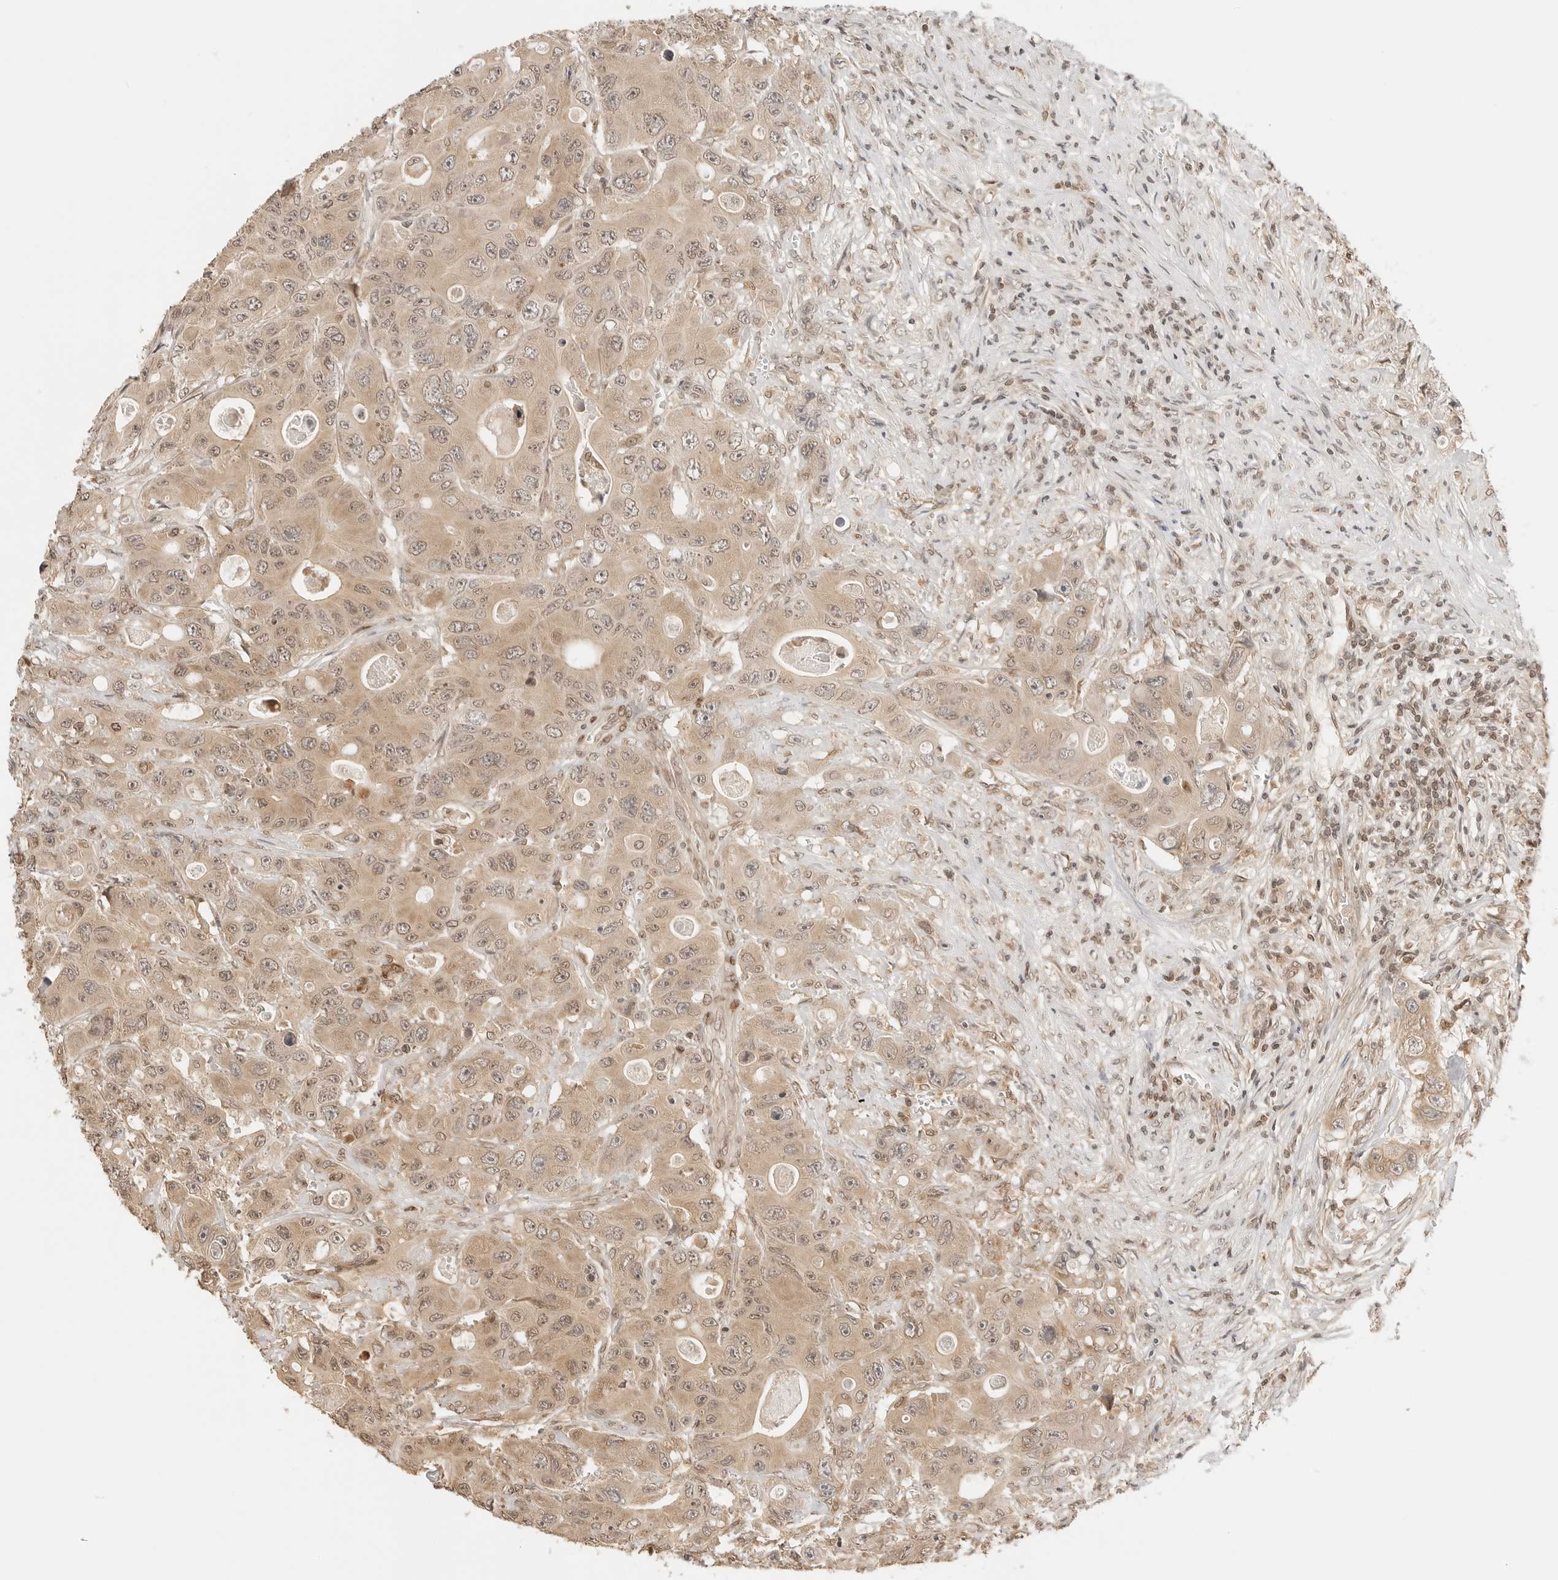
{"staining": {"intensity": "moderate", "quantity": ">75%", "location": "cytoplasmic/membranous,nuclear"}, "tissue": "colorectal cancer", "cell_type": "Tumor cells", "image_type": "cancer", "snomed": [{"axis": "morphology", "description": "Adenocarcinoma, NOS"}, {"axis": "topography", "description": "Colon"}], "caption": "Immunohistochemical staining of adenocarcinoma (colorectal) displays medium levels of moderate cytoplasmic/membranous and nuclear staining in approximately >75% of tumor cells. Using DAB (3,3'-diaminobenzidine) (brown) and hematoxylin (blue) stains, captured at high magnification using brightfield microscopy.", "gene": "POLH", "patient": {"sex": "female", "age": 46}}